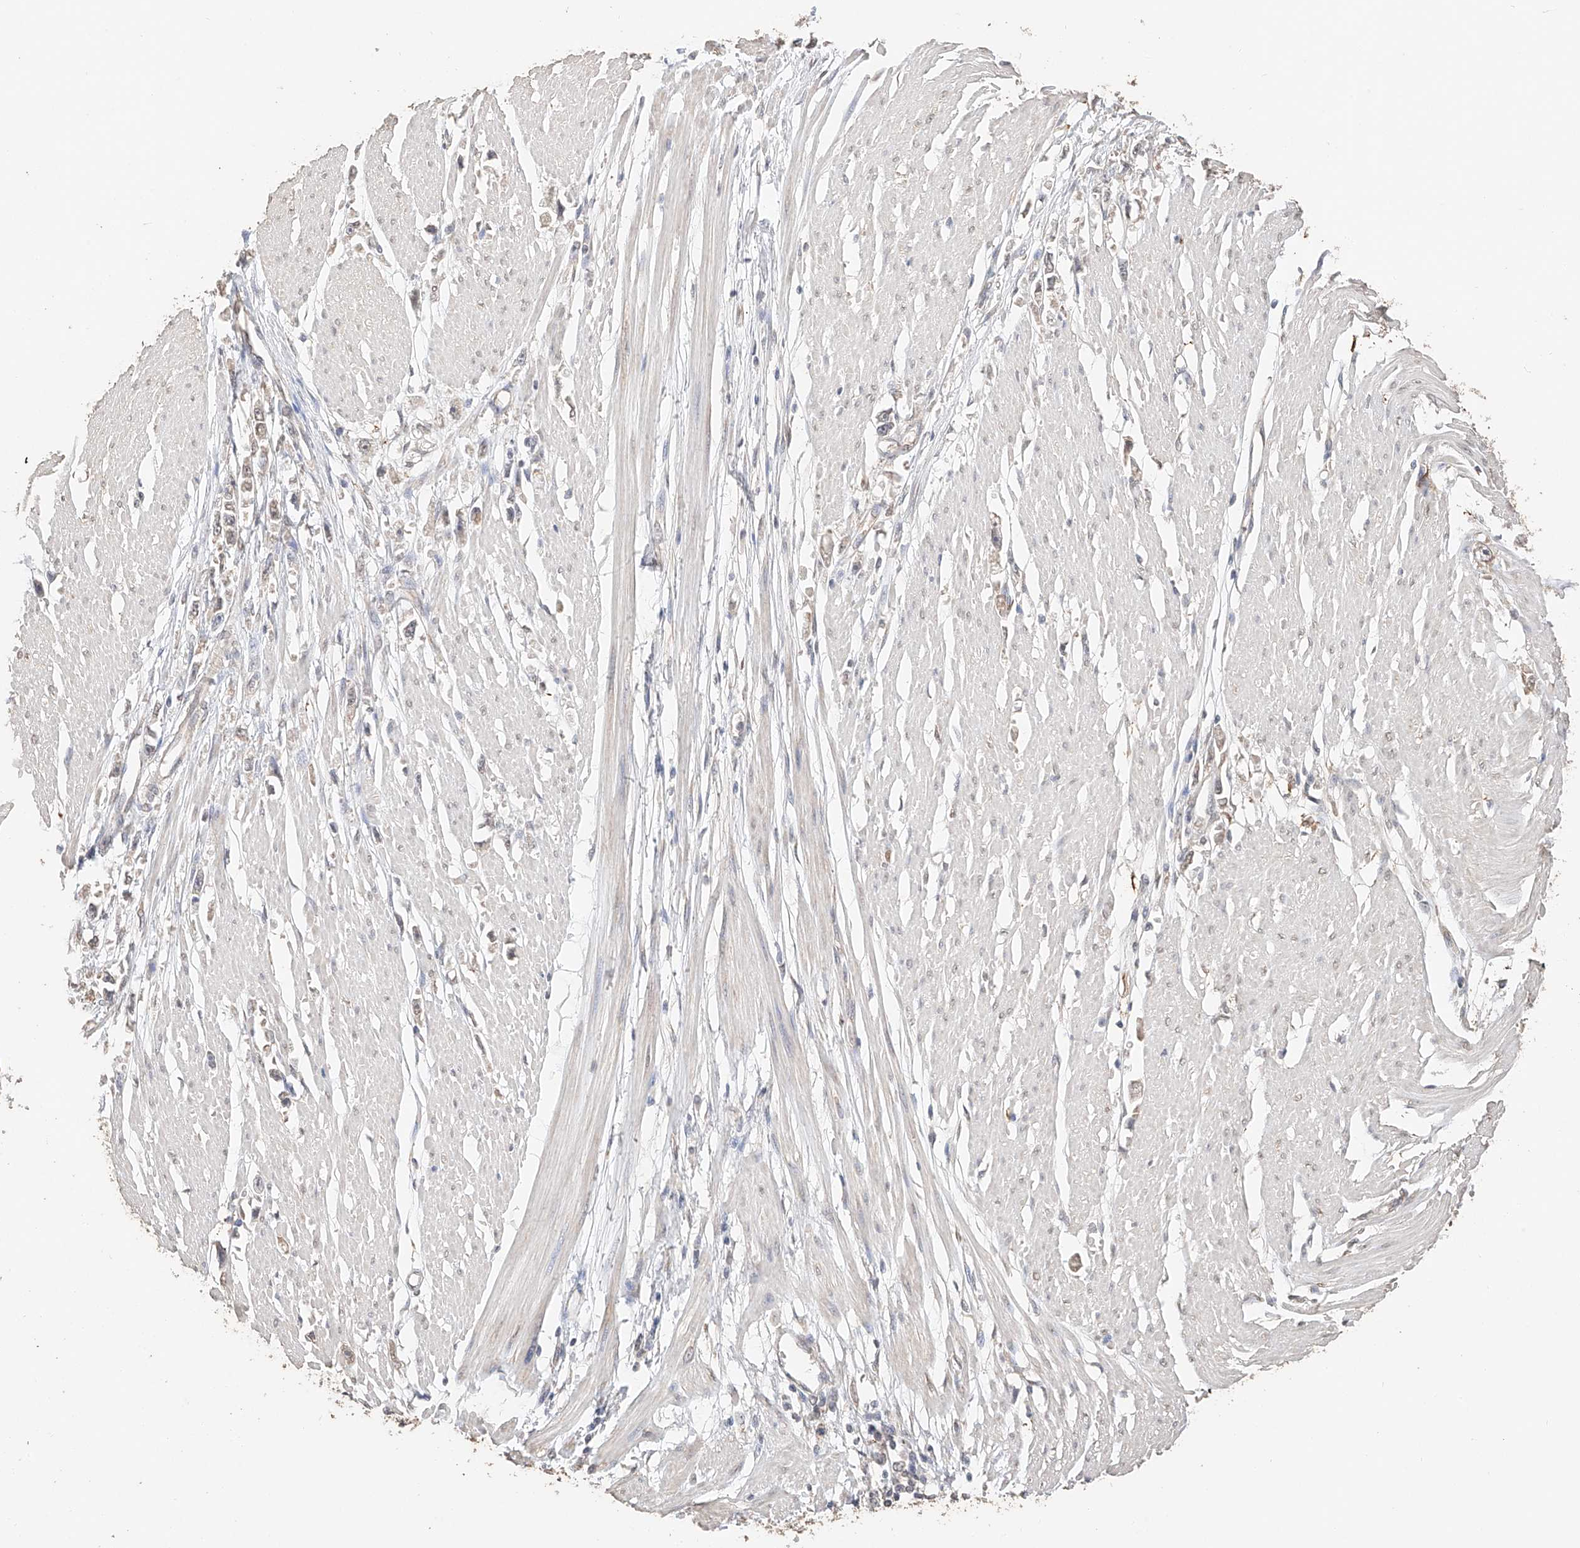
{"staining": {"intensity": "weak", "quantity": "<25%", "location": "cytoplasmic/membranous,nuclear"}, "tissue": "stomach cancer", "cell_type": "Tumor cells", "image_type": "cancer", "snomed": [{"axis": "morphology", "description": "Adenocarcinoma, NOS"}, {"axis": "topography", "description": "Stomach"}], "caption": "Tumor cells are negative for brown protein staining in stomach cancer.", "gene": "IL22RA2", "patient": {"sex": "female", "age": 59}}